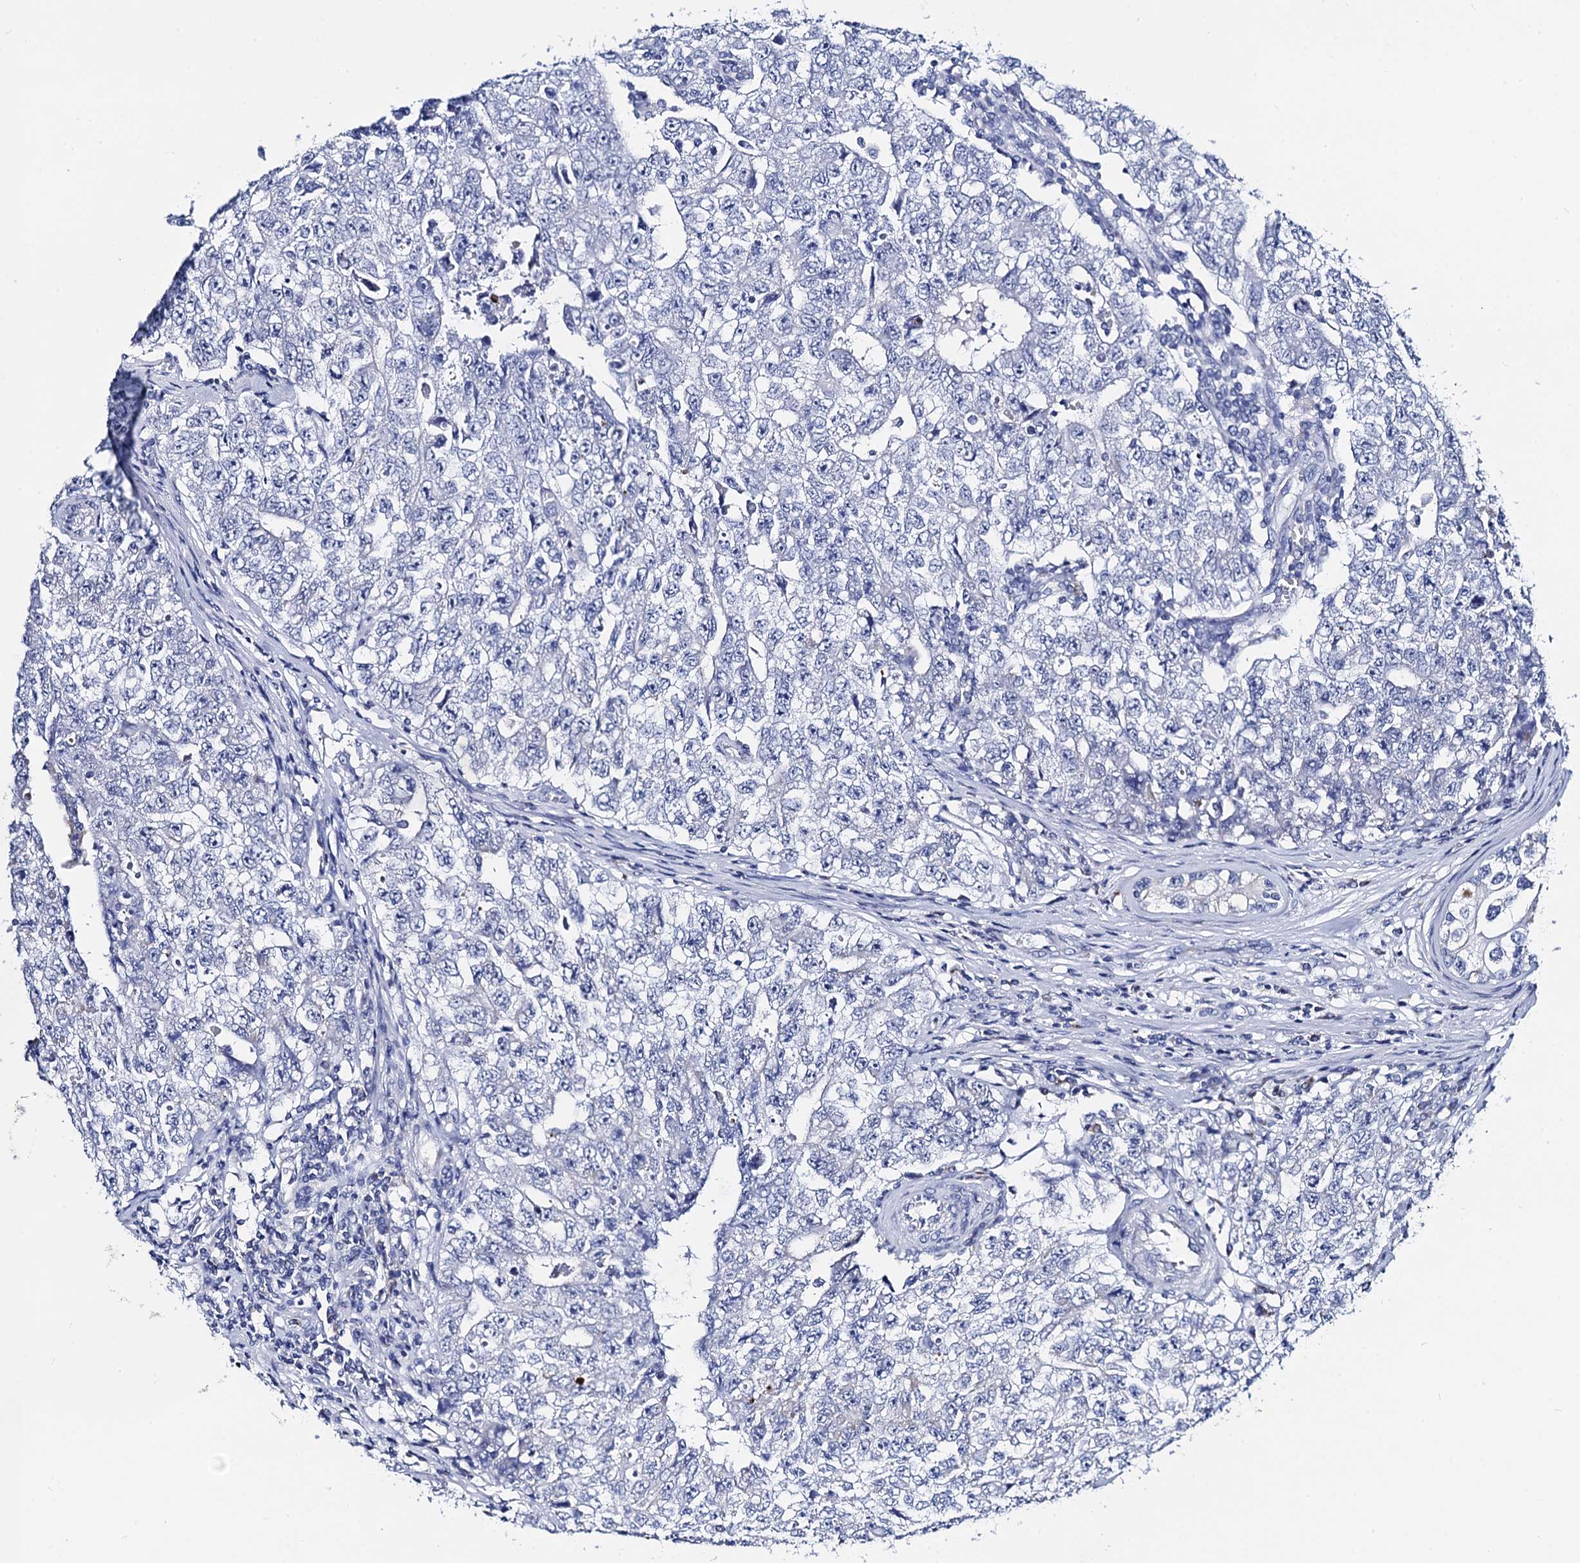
{"staining": {"intensity": "negative", "quantity": "none", "location": "none"}, "tissue": "testis cancer", "cell_type": "Tumor cells", "image_type": "cancer", "snomed": [{"axis": "morphology", "description": "Carcinoma, Embryonal, NOS"}, {"axis": "topography", "description": "Testis"}], "caption": "DAB (3,3'-diaminobenzidine) immunohistochemical staining of human testis cancer (embryonal carcinoma) displays no significant staining in tumor cells.", "gene": "ACADSB", "patient": {"sex": "male", "age": 17}}